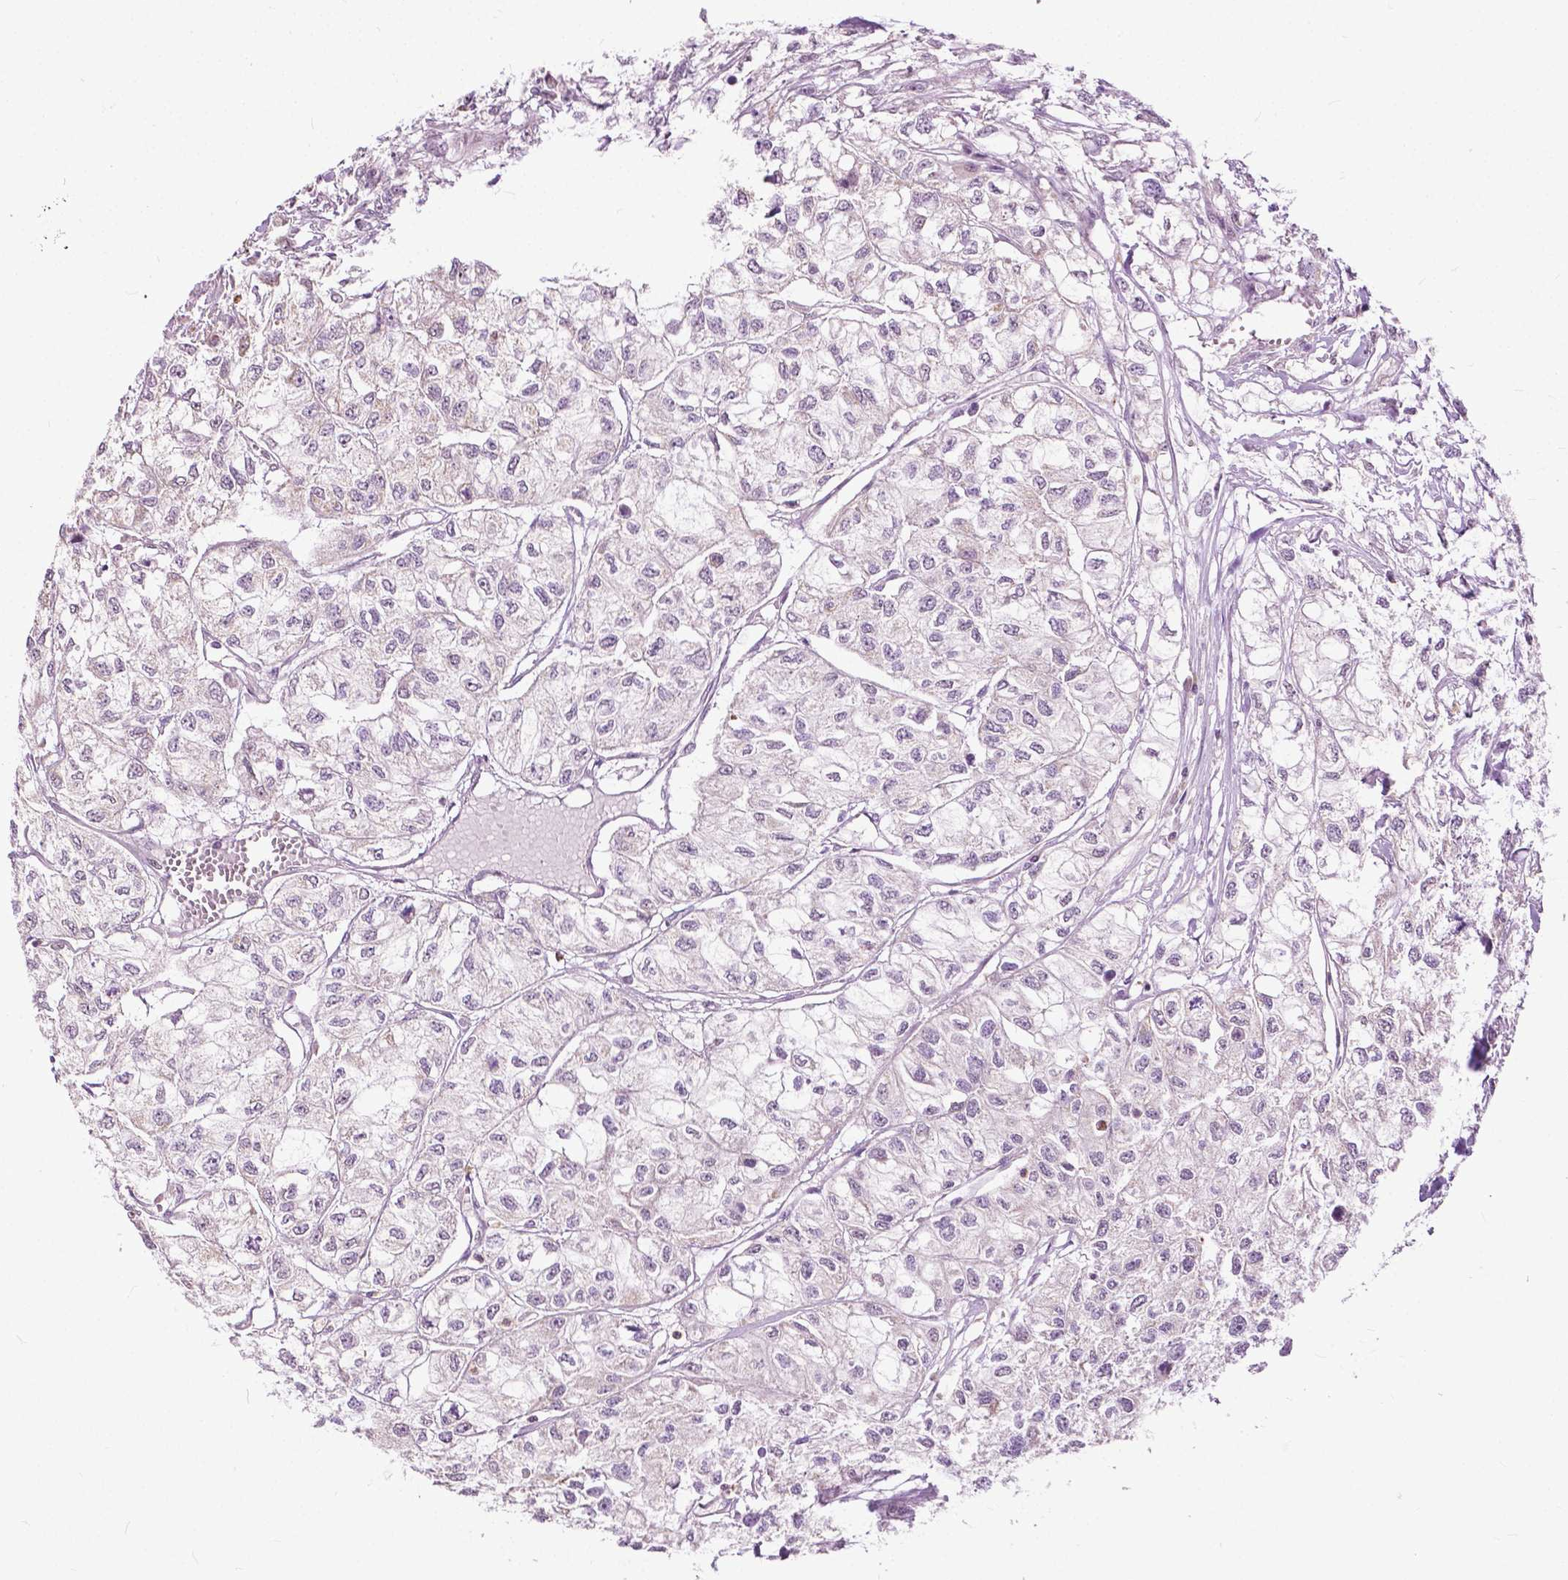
{"staining": {"intensity": "negative", "quantity": "none", "location": "none"}, "tissue": "renal cancer", "cell_type": "Tumor cells", "image_type": "cancer", "snomed": [{"axis": "morphology", "description": "Adenocarcinoma, NOS"}, {"axis": "topography", "description": "Kidney"}], "caption": "Immunohistochemistry (IHC) histopathology image of neoplastic tissue: human renal cancer (adenocarcinoma) stained with DAB (3,3'-diaminobenzidine) shows no significant protein positivity in tumor cells.", "gene": "TTC9B", "patient": {"sex": "male", "age": 56}}